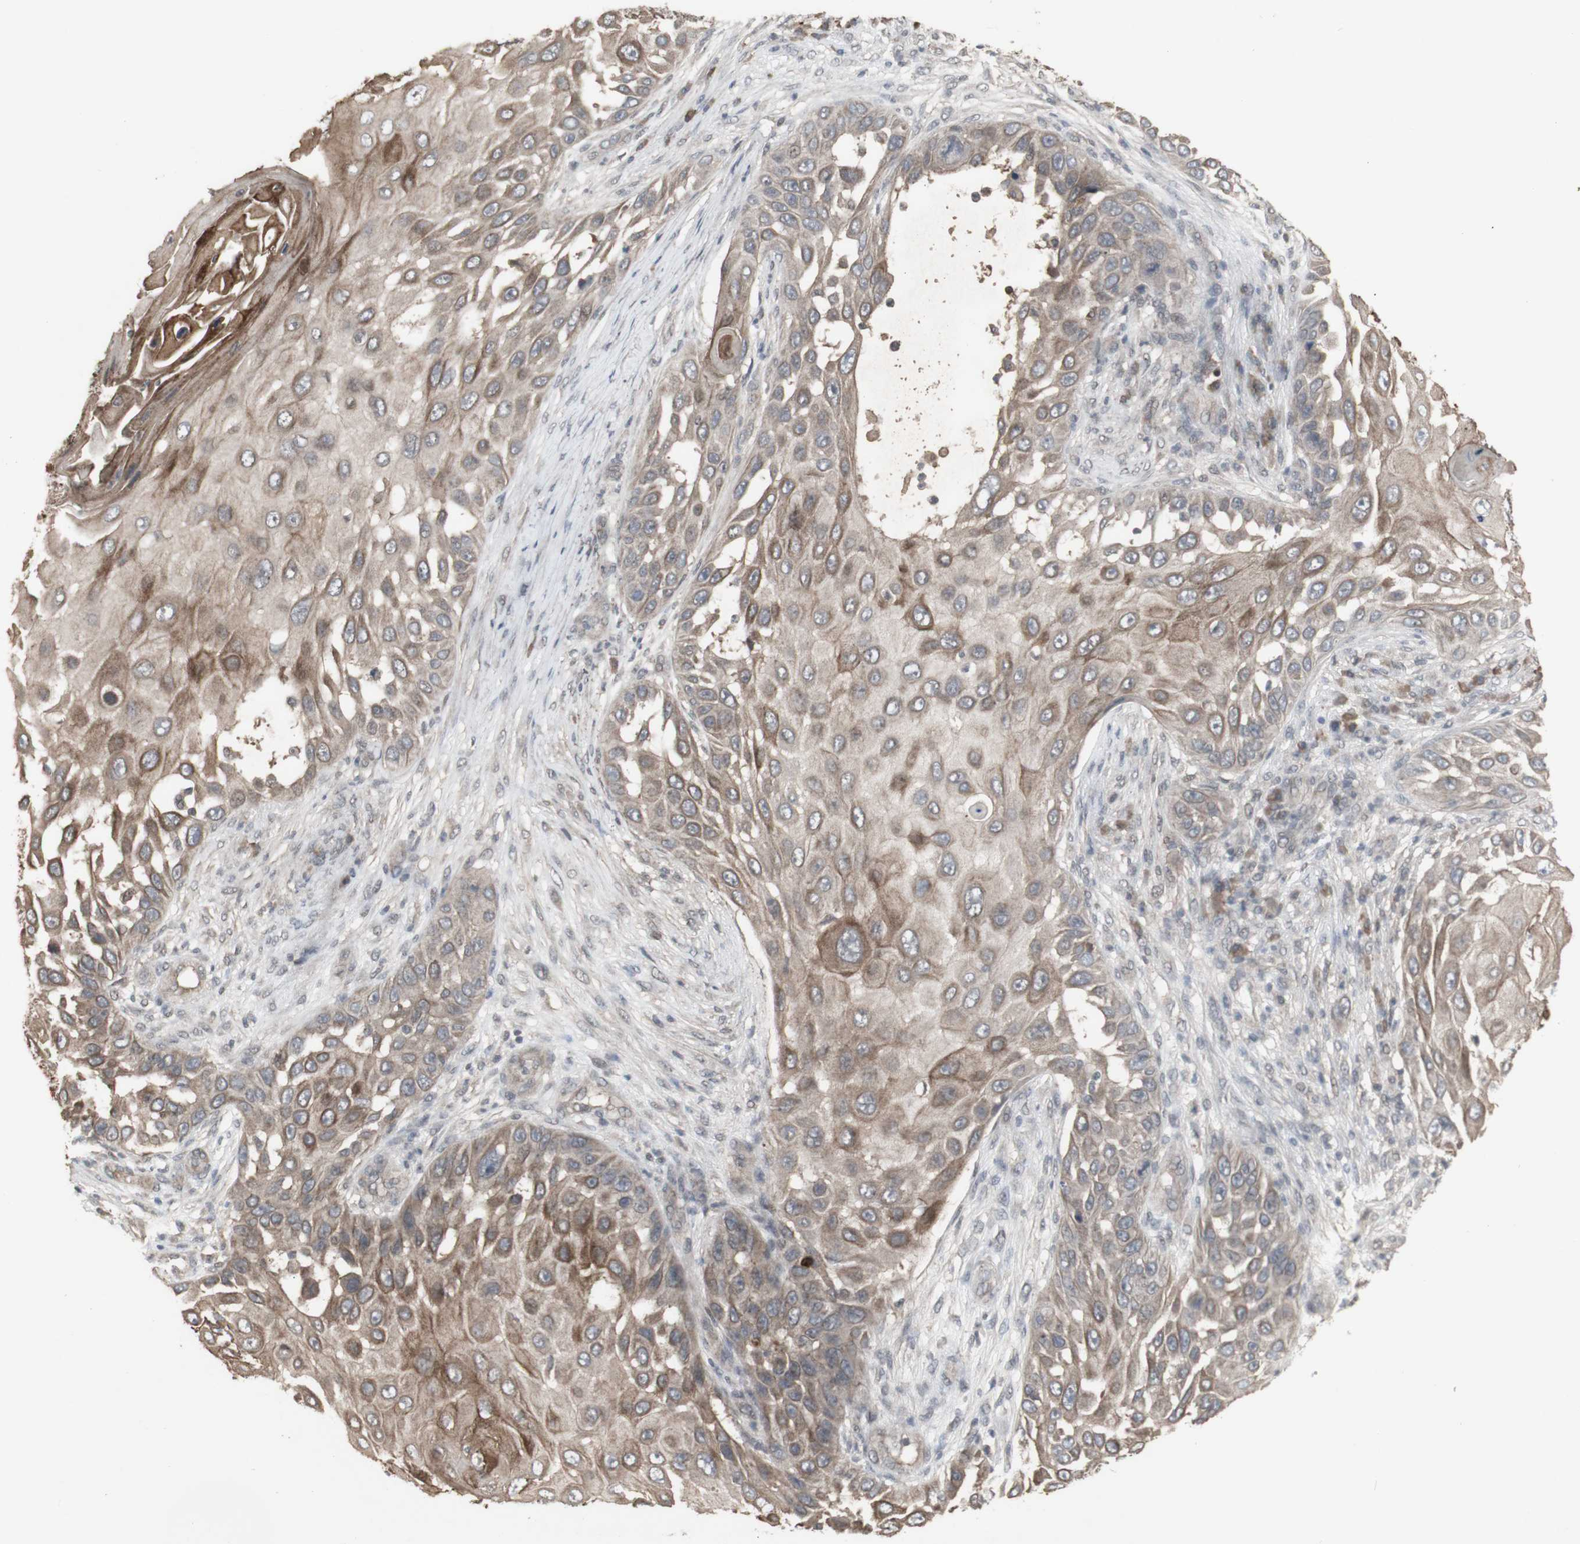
{"staining": {"intensity": "moderate", "quantity": ">75%", "location": "cytoplasmic/membranous"}, "tissue": "skin cancer", "cell_type": "Tumor cells", "image_type": "cancer", "snomed": [{"axis": "morphology", "description": "Squamous cell carcinoma, NOS"}, {"axis": "topography", "description": "Skin"}], "caption": "About >75% of tumor cells in human skin cancer (squamous cell carcinoma) show moderate cytoplasmic/membranous protein positivity as visualized by brown immunohistochemical staining.", "gene": "ALOX12", "patient": {"sex": "female", "age": 44}}